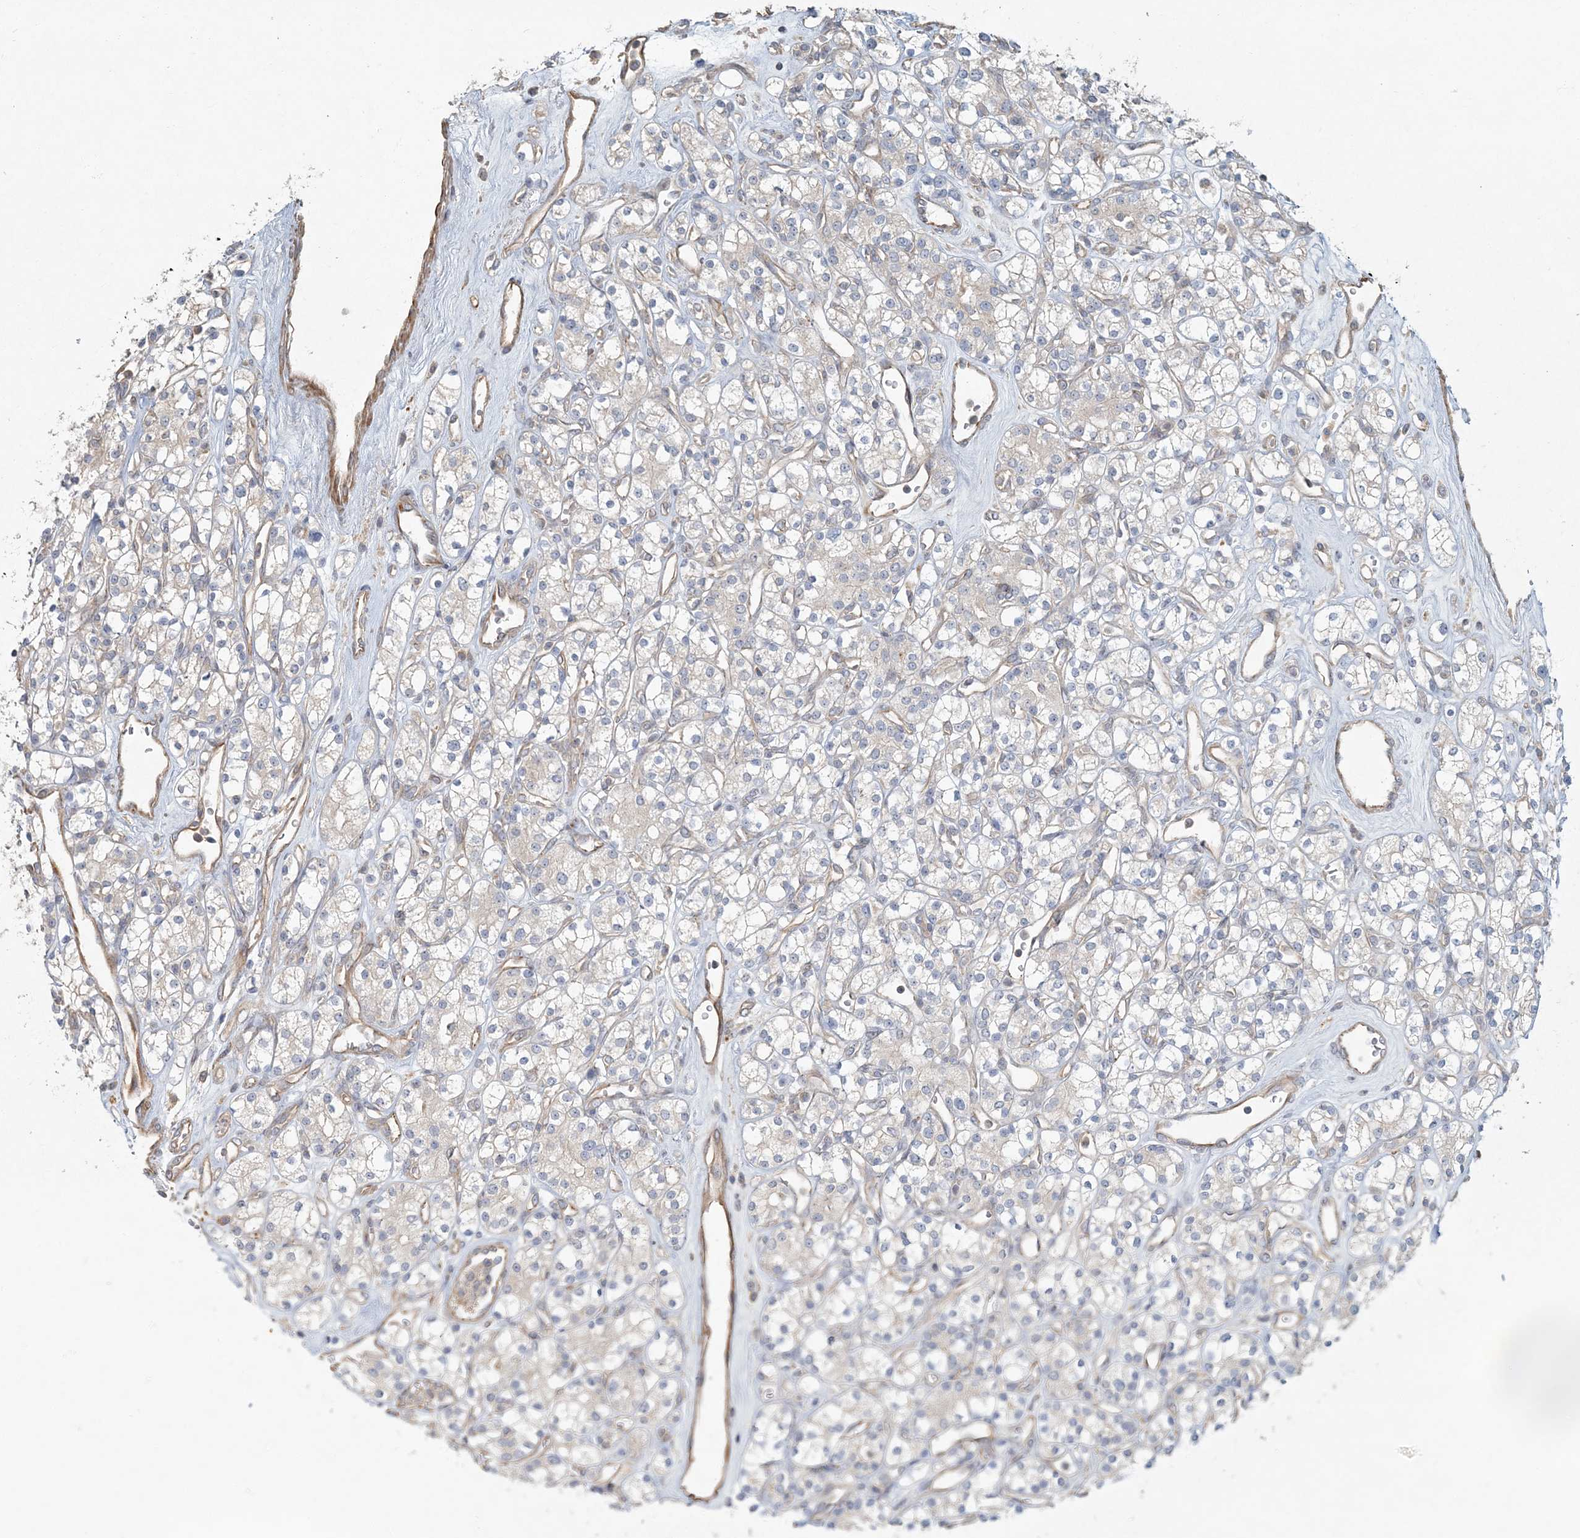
{"staining": {"intensity": "negative", "quantity": "none", "location": "none"}, "tissue": "renal cancer", "cell_type": "Tumor cells", "image_type": "cancer", "snomed": [{"axis": "morphology", "description": "Adenocarcinoma, NOS"}, {"axis": "topography", "description": "Kidney"}], "caption": "Immunohistochemistry (IHC) photomicrograph of human adenocarcinoma (renal) stained for a protein (brown), which displays no expression in tumor cells. (DAB (3,3'-diaminobenzidine) immunohistochemistry visualized using brightfield microscopy, high magnification).", "gene": "ARHGEF38", "patient": {"sex": "male", "age": 77}}